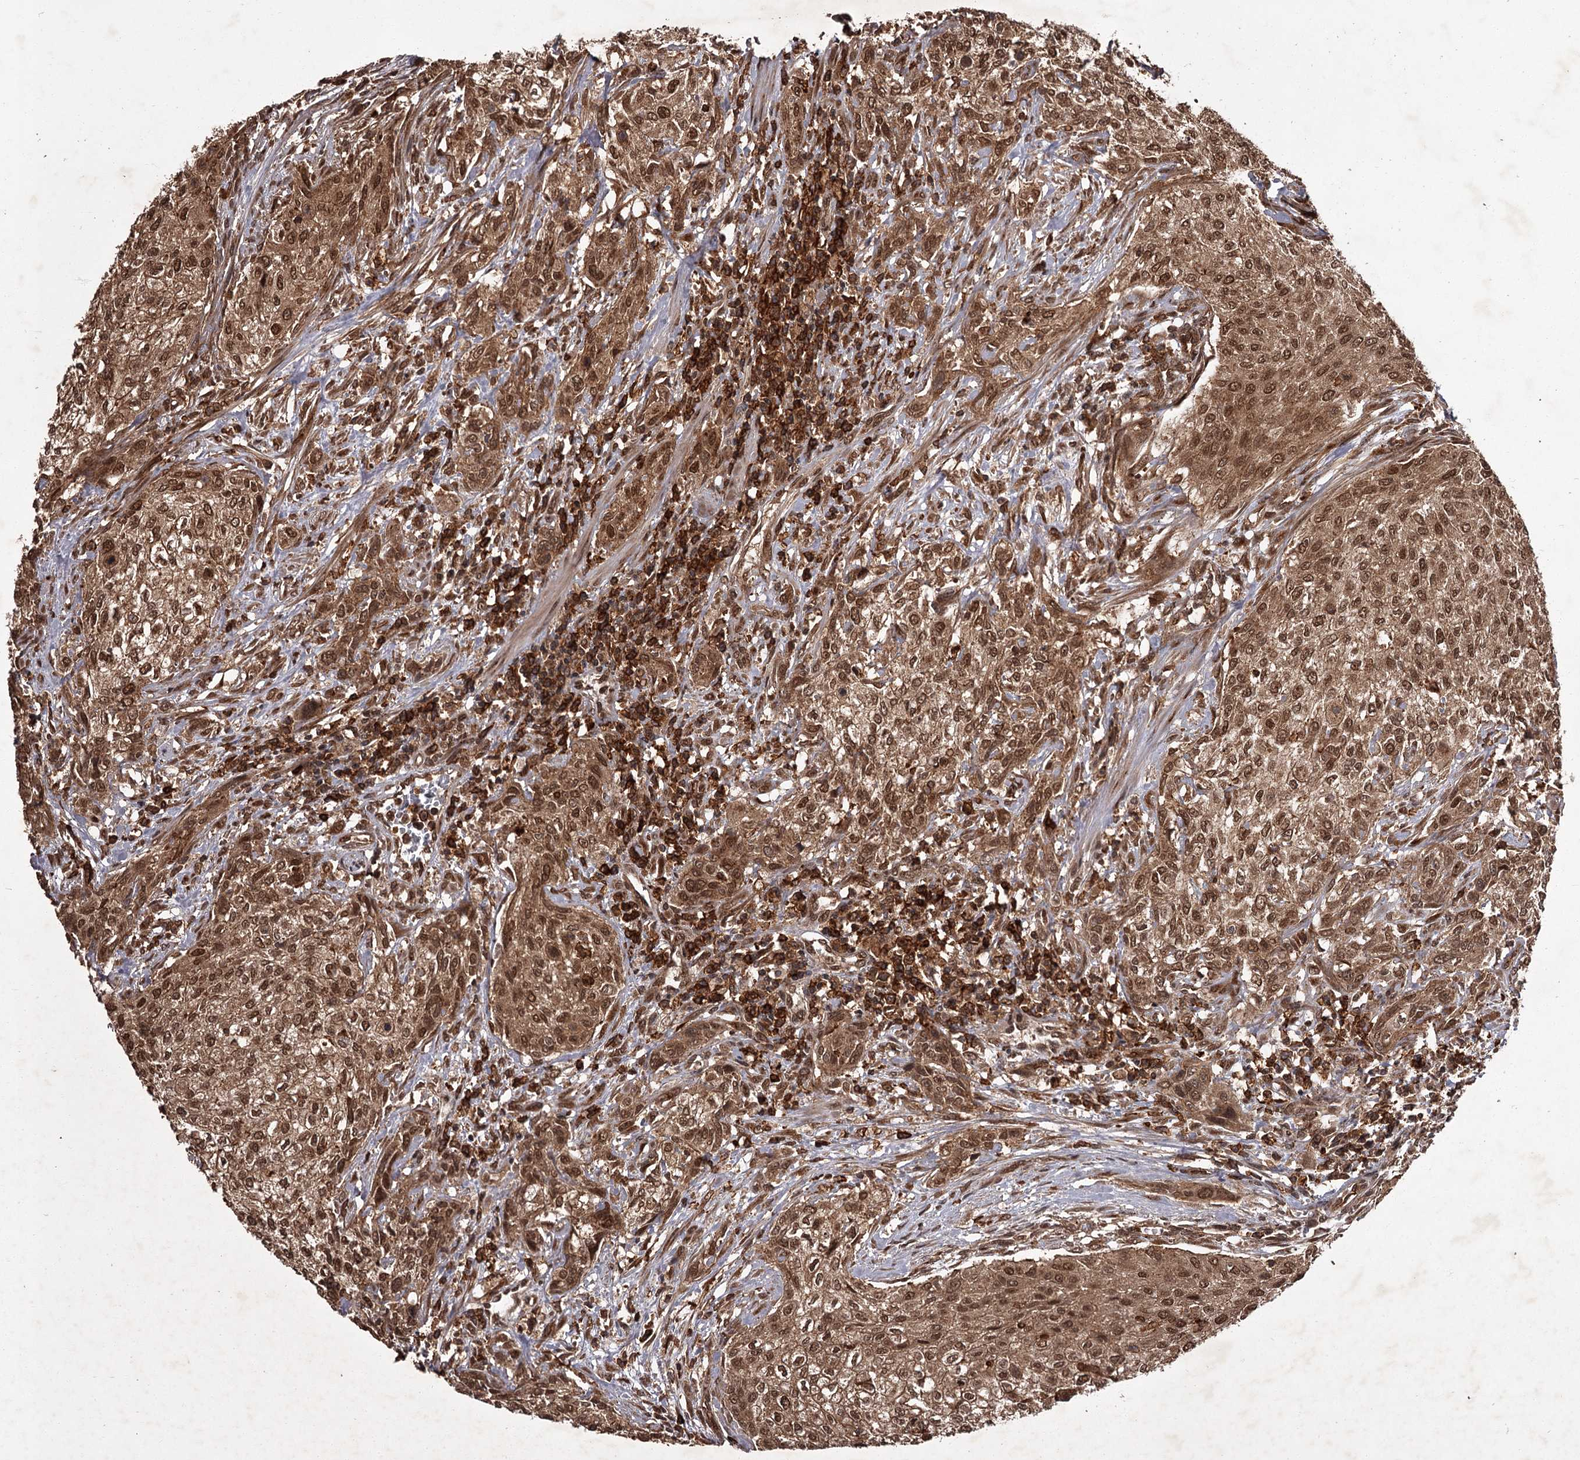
{"staining": {"intensity": "moderate", "quantity": ">75%", "location": "cytoplasmic/membranous,nuclear"}, "tissue": "urothelial cancer", "cell_type": "Tumor cells", "image_type": "cancer", "snomed": [{"axis": "morphology", "description": "Normal tissue, NOS"}, {"axis": "morphology", "description": "Urothelial carcinoma, NOS"}, {"axis": "topography", "description": "Urinary bladder"}, {"axis": "topography", "description": "Peripheral nerve tissue"}], "caption": "Immunohistochemical staining of human transitional cell carcinoma reveals medium levels of moderate cytoplasmic/membranous and nuclear protein positivity in about >75% of tumor cells.", "gene": "TBC1D23", "patient": {"sex": "male", "age": 35}}